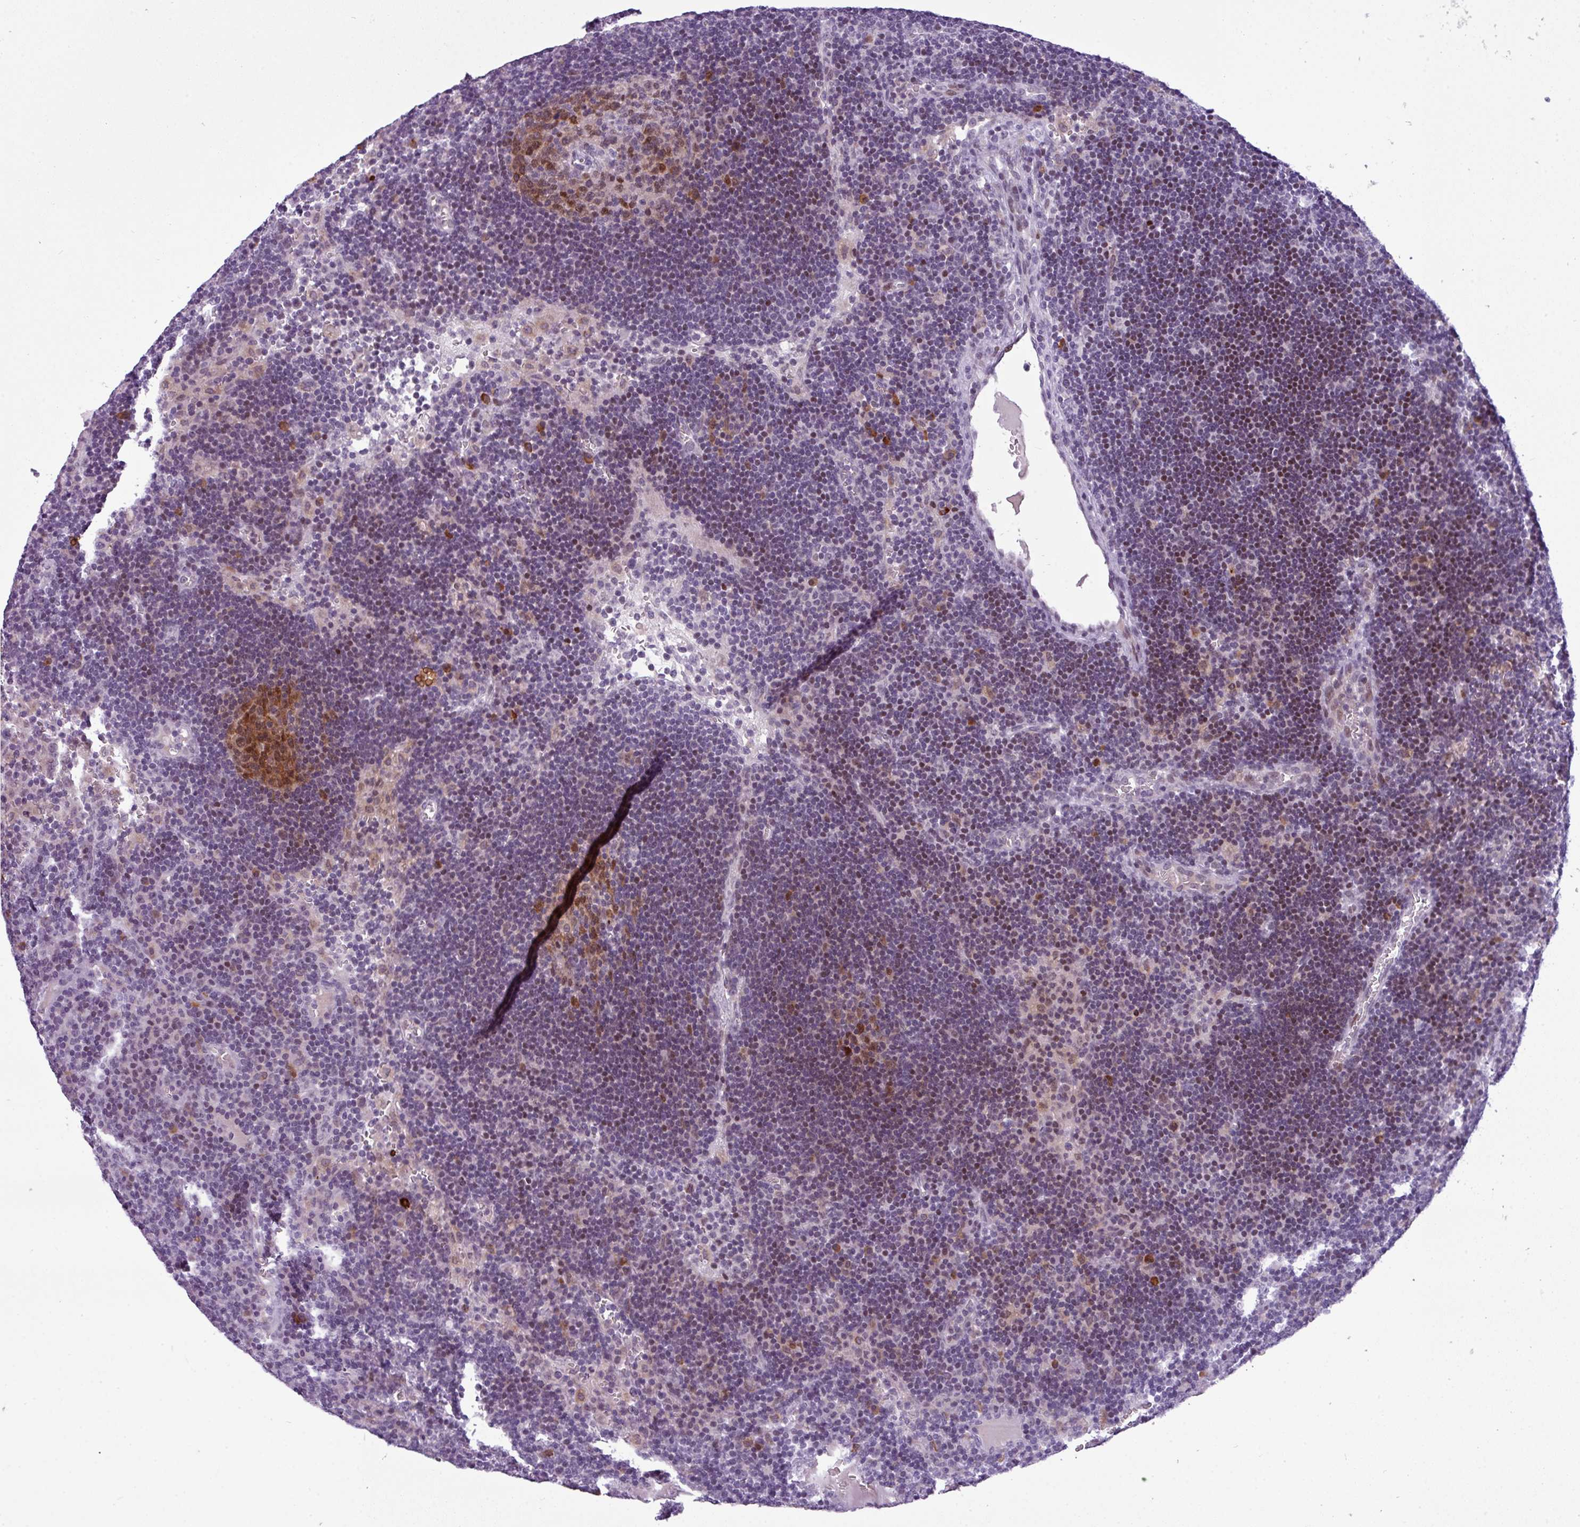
{"staining": {"intensity": "moderate", "quantity": "25%-75%", "location": "nuclear"}, "tissue": "lymph node", "cell_type": "Germinal center cells", "image_type": "normal", "snomed": [{"axis": "morphology", "description": "Normal tissue, NOS"}, {"axis": "topography", "description": "Lymph node"}], "caption": "A brown stain highlights moderate nuclear positivity of a protein in germinal center cells of normal human lymph node. (DAB (3,3'-diaminobenzidine) = brown stain, brightfield microscopy at high magnification).", "gene": "SLC66A2", "patient": {"sex": "male", "age": 62}}